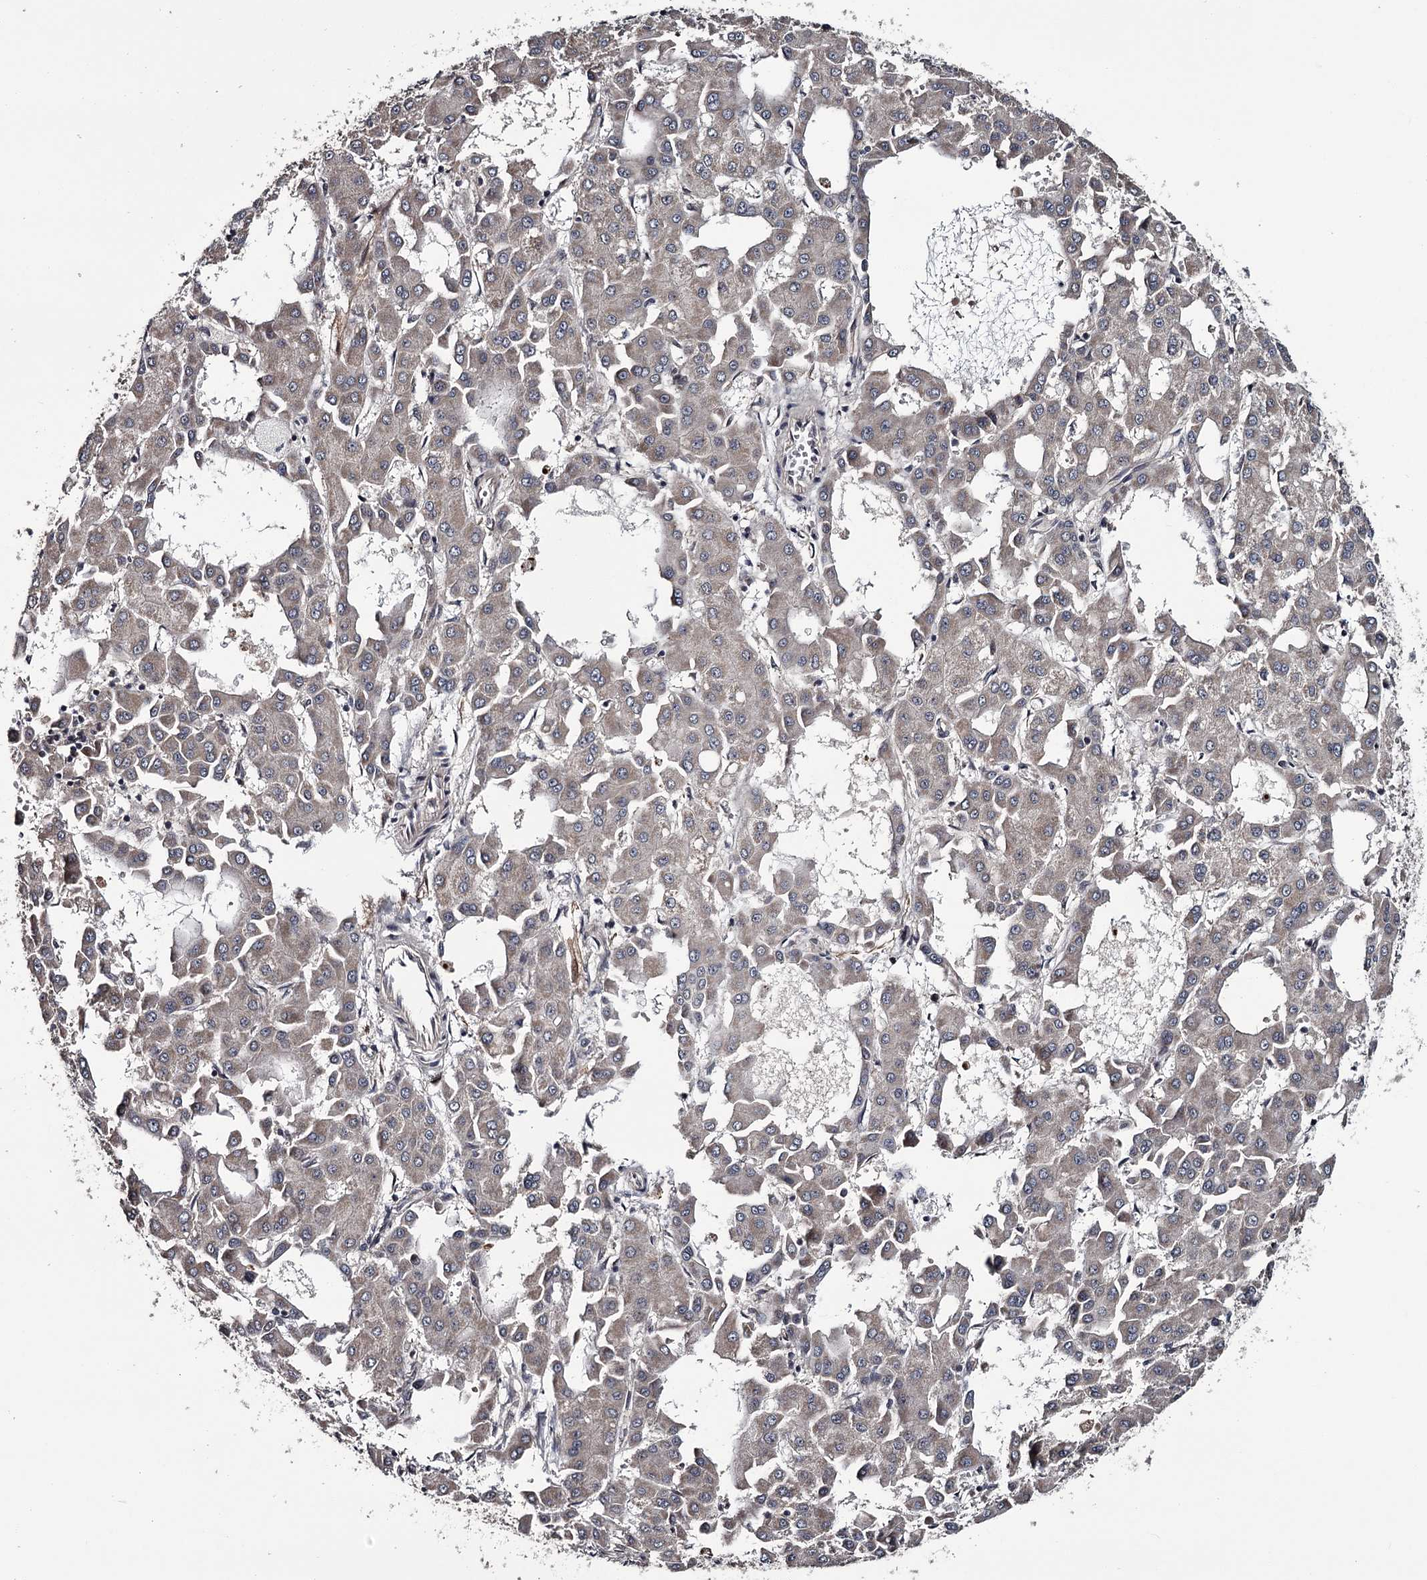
{"staining": {"intensity": "weak", "quantity": "25%-75%", "location": "cytoplasmic/membranous"}, "tissue": "liver cancer", "cell_type": "Tumor cells", "image_type": "cancer", "snomed": [{"axis": "morphology", "description": "Carcinoma, Hepatocellular, NOS"}, {"axis": "topography", "description": "Liver"}], "caption": "Immunohistochemical staining of human liver cancer (hepatocellular carcinoma) reveals low levels of weak cytoplasmic/membranous protein positivity in about 25%-75% of tumor cells. The staining was performed using DAB (3,3'-diaminobenzidine), with brown indicating positive protein expression. Nuclei are stained blue with hematoxylin.", "gene": "CDC42EP2", "patient": {"sex": "male", "age": 47}}